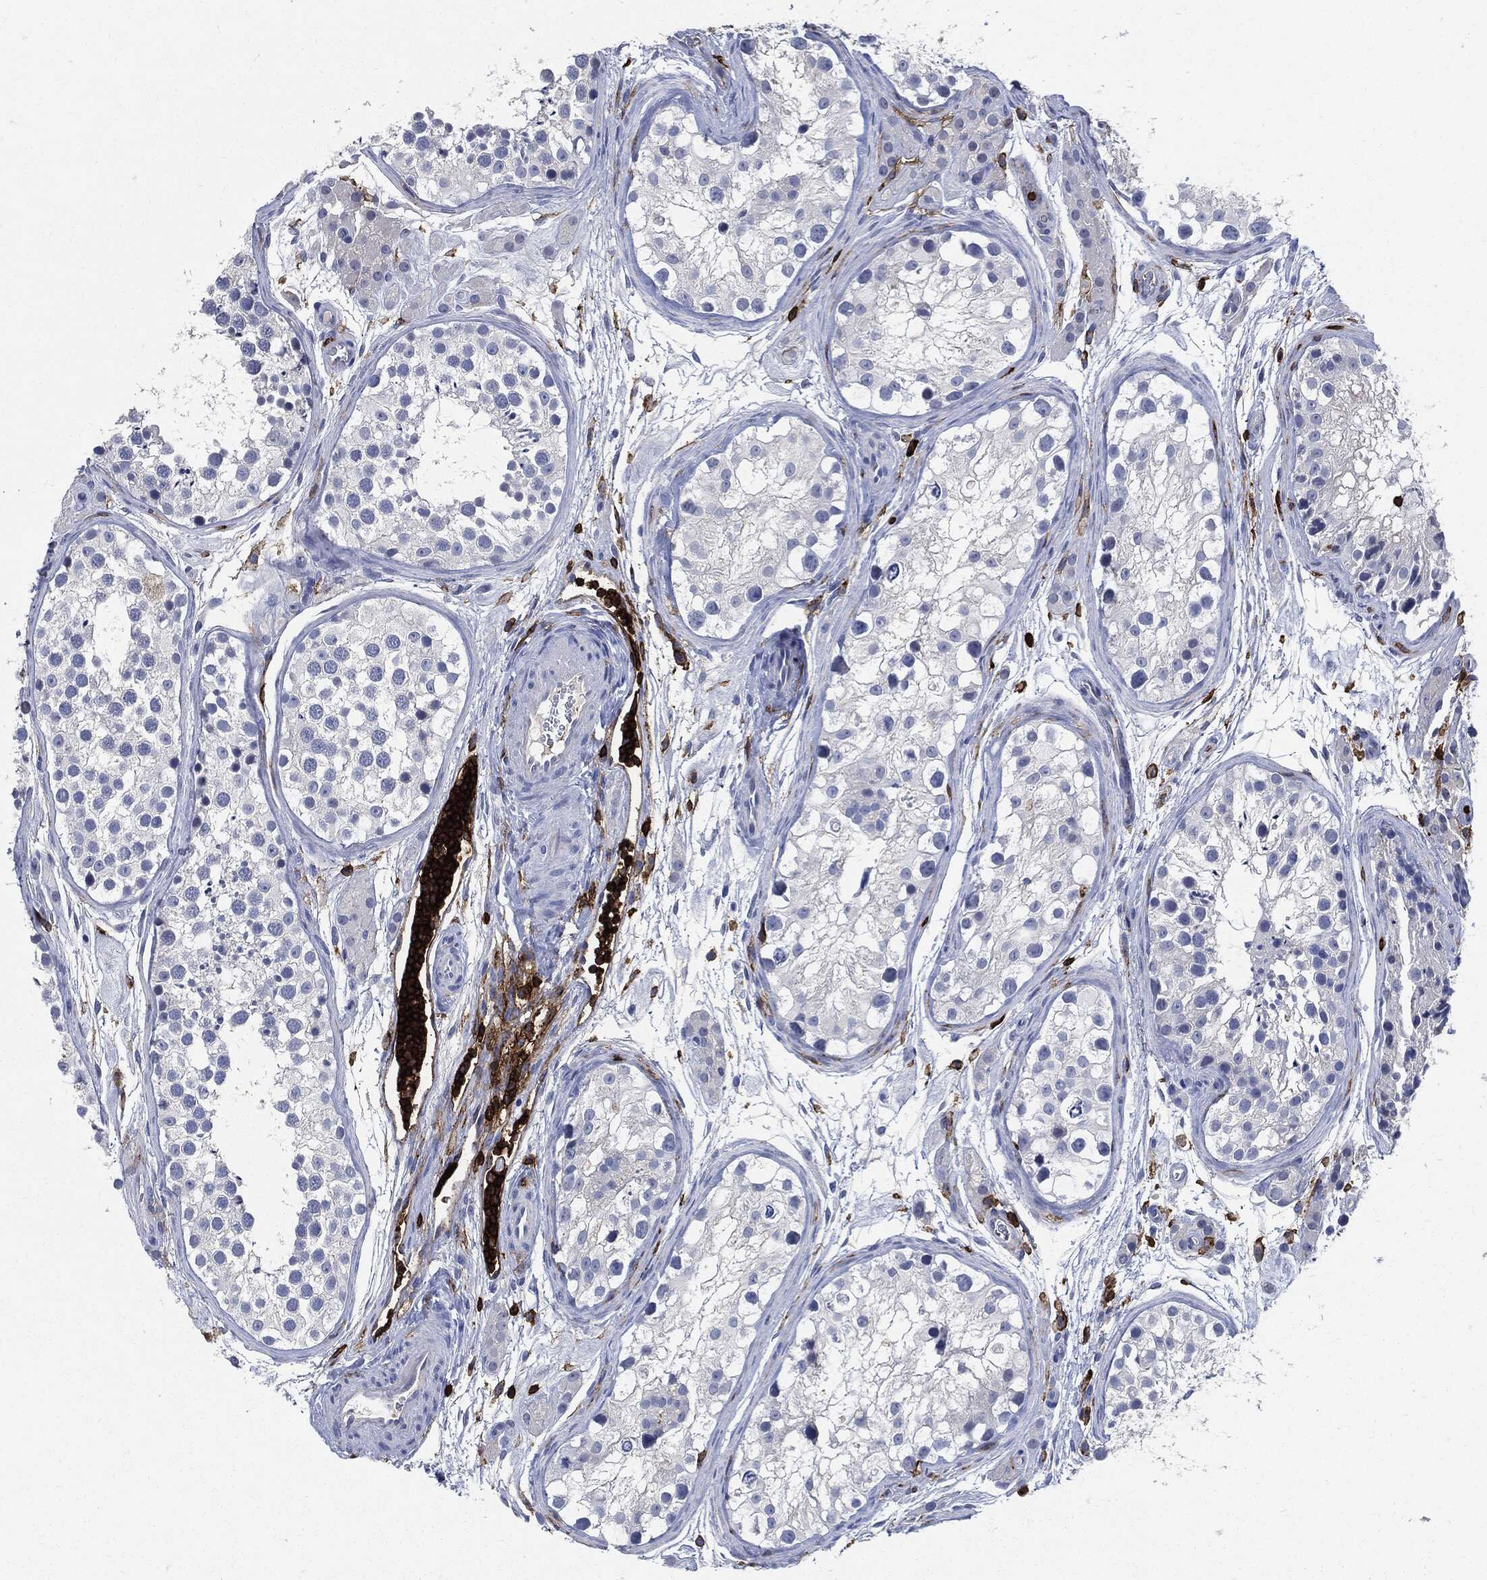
{"staining": {"intensity": "negative", "quantity": "none", "location": "none"}, "tissue": "testis", "cell_type": "Cells in seminiferous ducts", "image_type": "normal", "snomed": [{"axis": "morphology", "description": "Normal tissue, NOS"}, {"axis": "topography", "description": "Testis"}], "caption": "Human testis stained for a protein using immunohistochemistry displays no staining in cells in seminiferous ducts.", "gene": "PTPRC", "patient": {"sex": "male", "age": 31}}